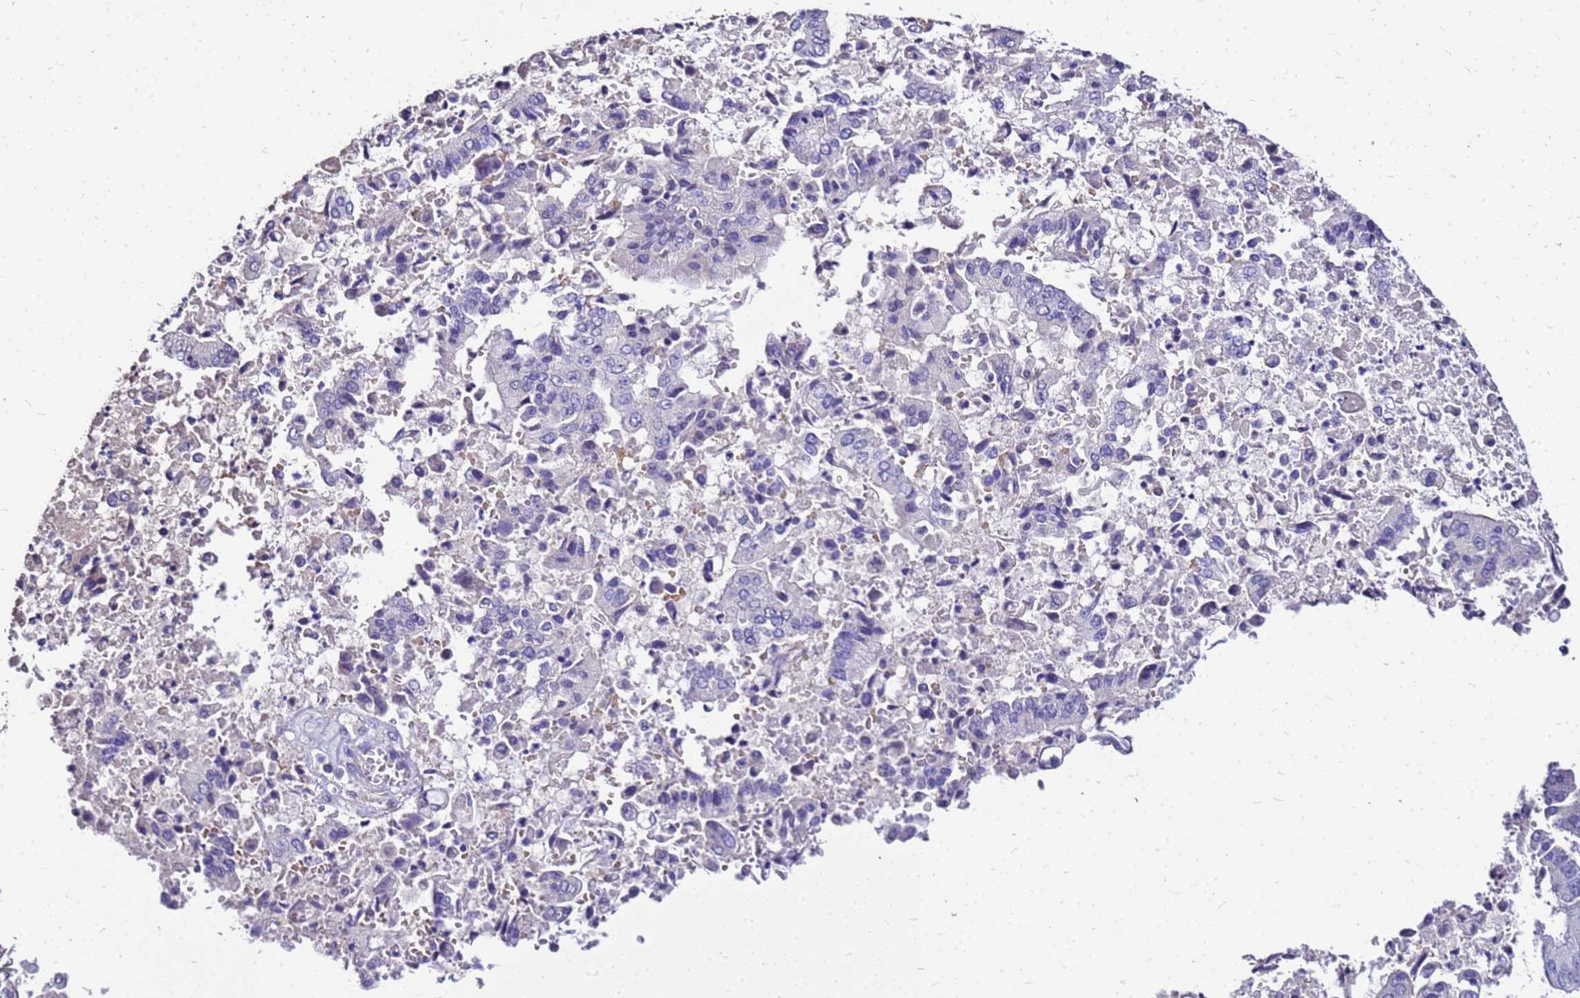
{"staining": {"intensity": "negative", "quantity": "none", "location": "none"}, "tissue": "pancreatic cancer", "cell_type": "Tumor cells", "image_type": "cancer", "snomed": [{"axis": "morphology", "description": "Adenocarcinoma, NOS"}, {"axis": "topography", "description": "Pancreas"}], "caption": "This image is of adenocarcinoma (pancreatic) stained with immunohistochemistry (IHC) to label a protein in brown with the nuclei are counter-stained blue. There is no staining in tumor cells.", "gene": "S100A2", "patient": {"sex": "female", "age": 77}}